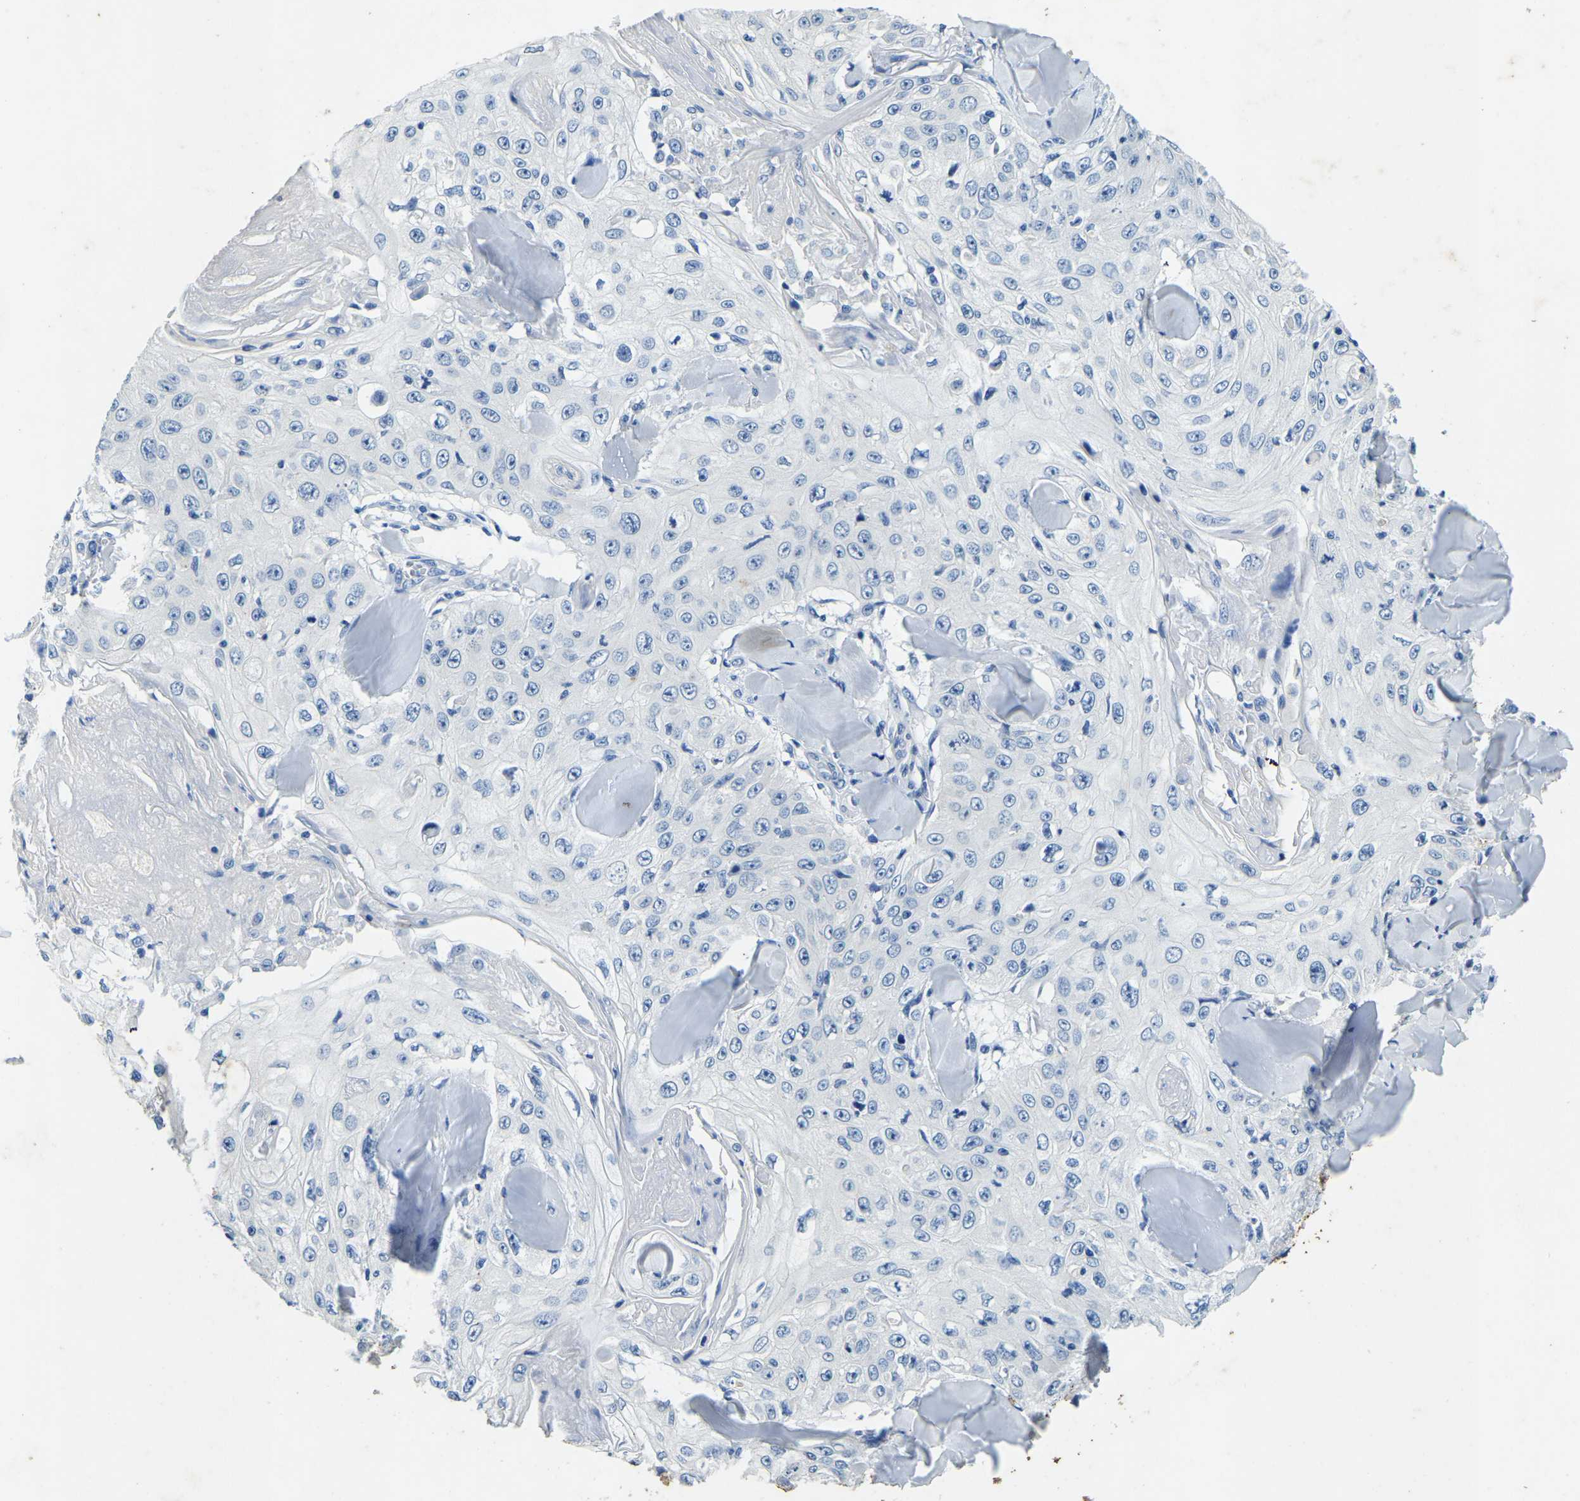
{"staining": {"intensity": "negative", "quantity": "none", "location": "none"}, "tissue": "skin cancer", "cell_type": "Tumor cells", "image_type": "cancer", "snomed": [{"axis": "morphology", "description": "Squamous cell carcinoma, NOS"}, {"axis": "topography", "description": "Skin"}], "caption": "Skin cancer (squamous cell carcinoma) was stained to show a protein in brown. There is no significant staining in tumor cells.", "gene": "UBN2", "patient": {"sex": "male", "age": 86}}